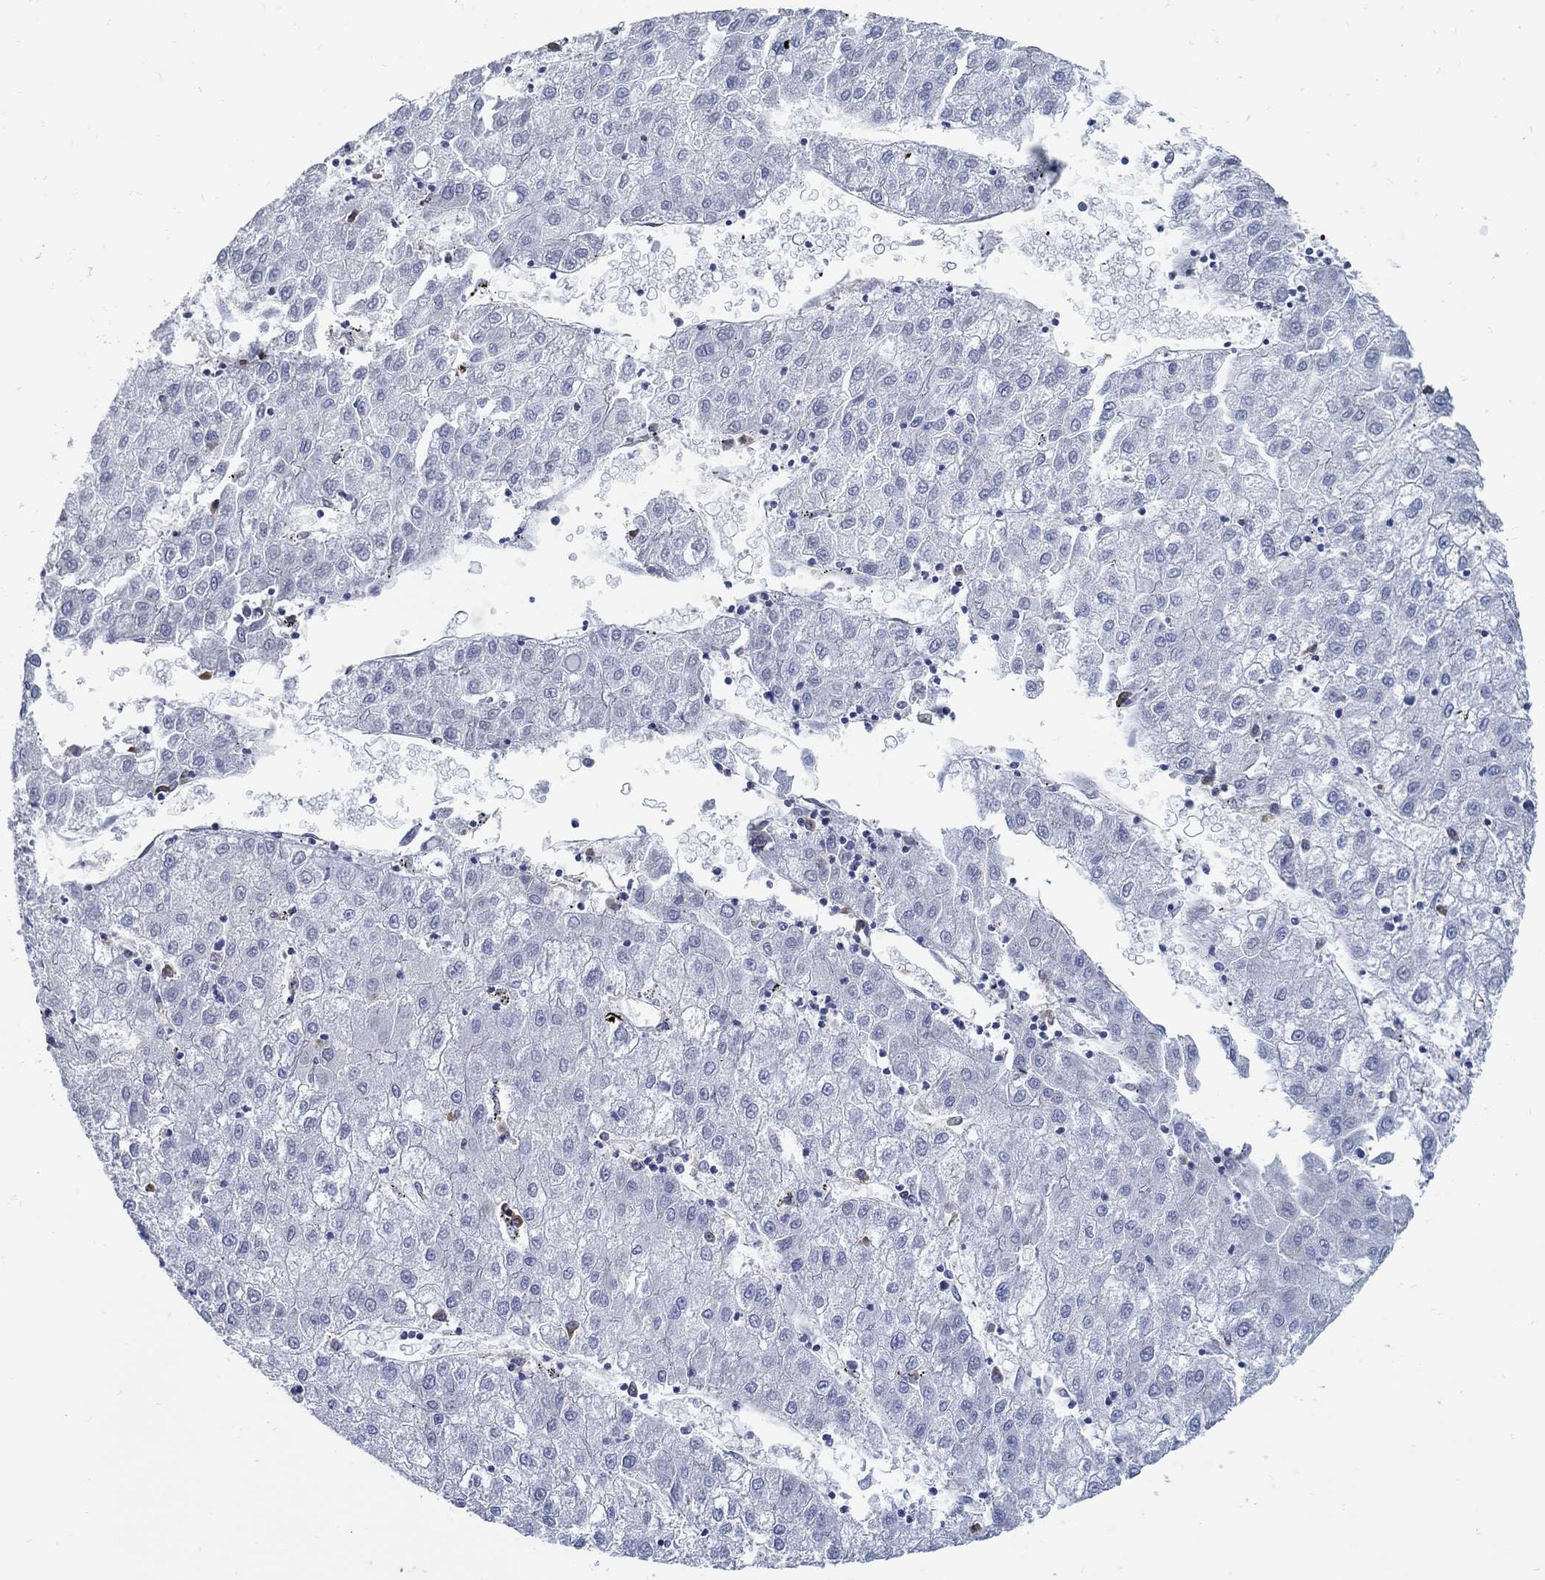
{"staining": {"intensity": "negative", "quantity": "none", "location": "none"}, "tissue": "liver cancer", "cell_type": "Tumor cells", "image_type": "cancer", "snomed": [{"axis": "morphology", "description": "Carcinoma, Hepatocellular, NOS"}, {"axis": "topography", "description": "Liver"}], "caption": "IHC image of neoplastic tissue: human hepatocellular carcinoma (liver) stained with DAB (3,3'-diaminobenzidine) shows no significant protein staining in tumor cells.", "gene": "PCDH11X", "patient": {"sex": "male", "age": 72}}